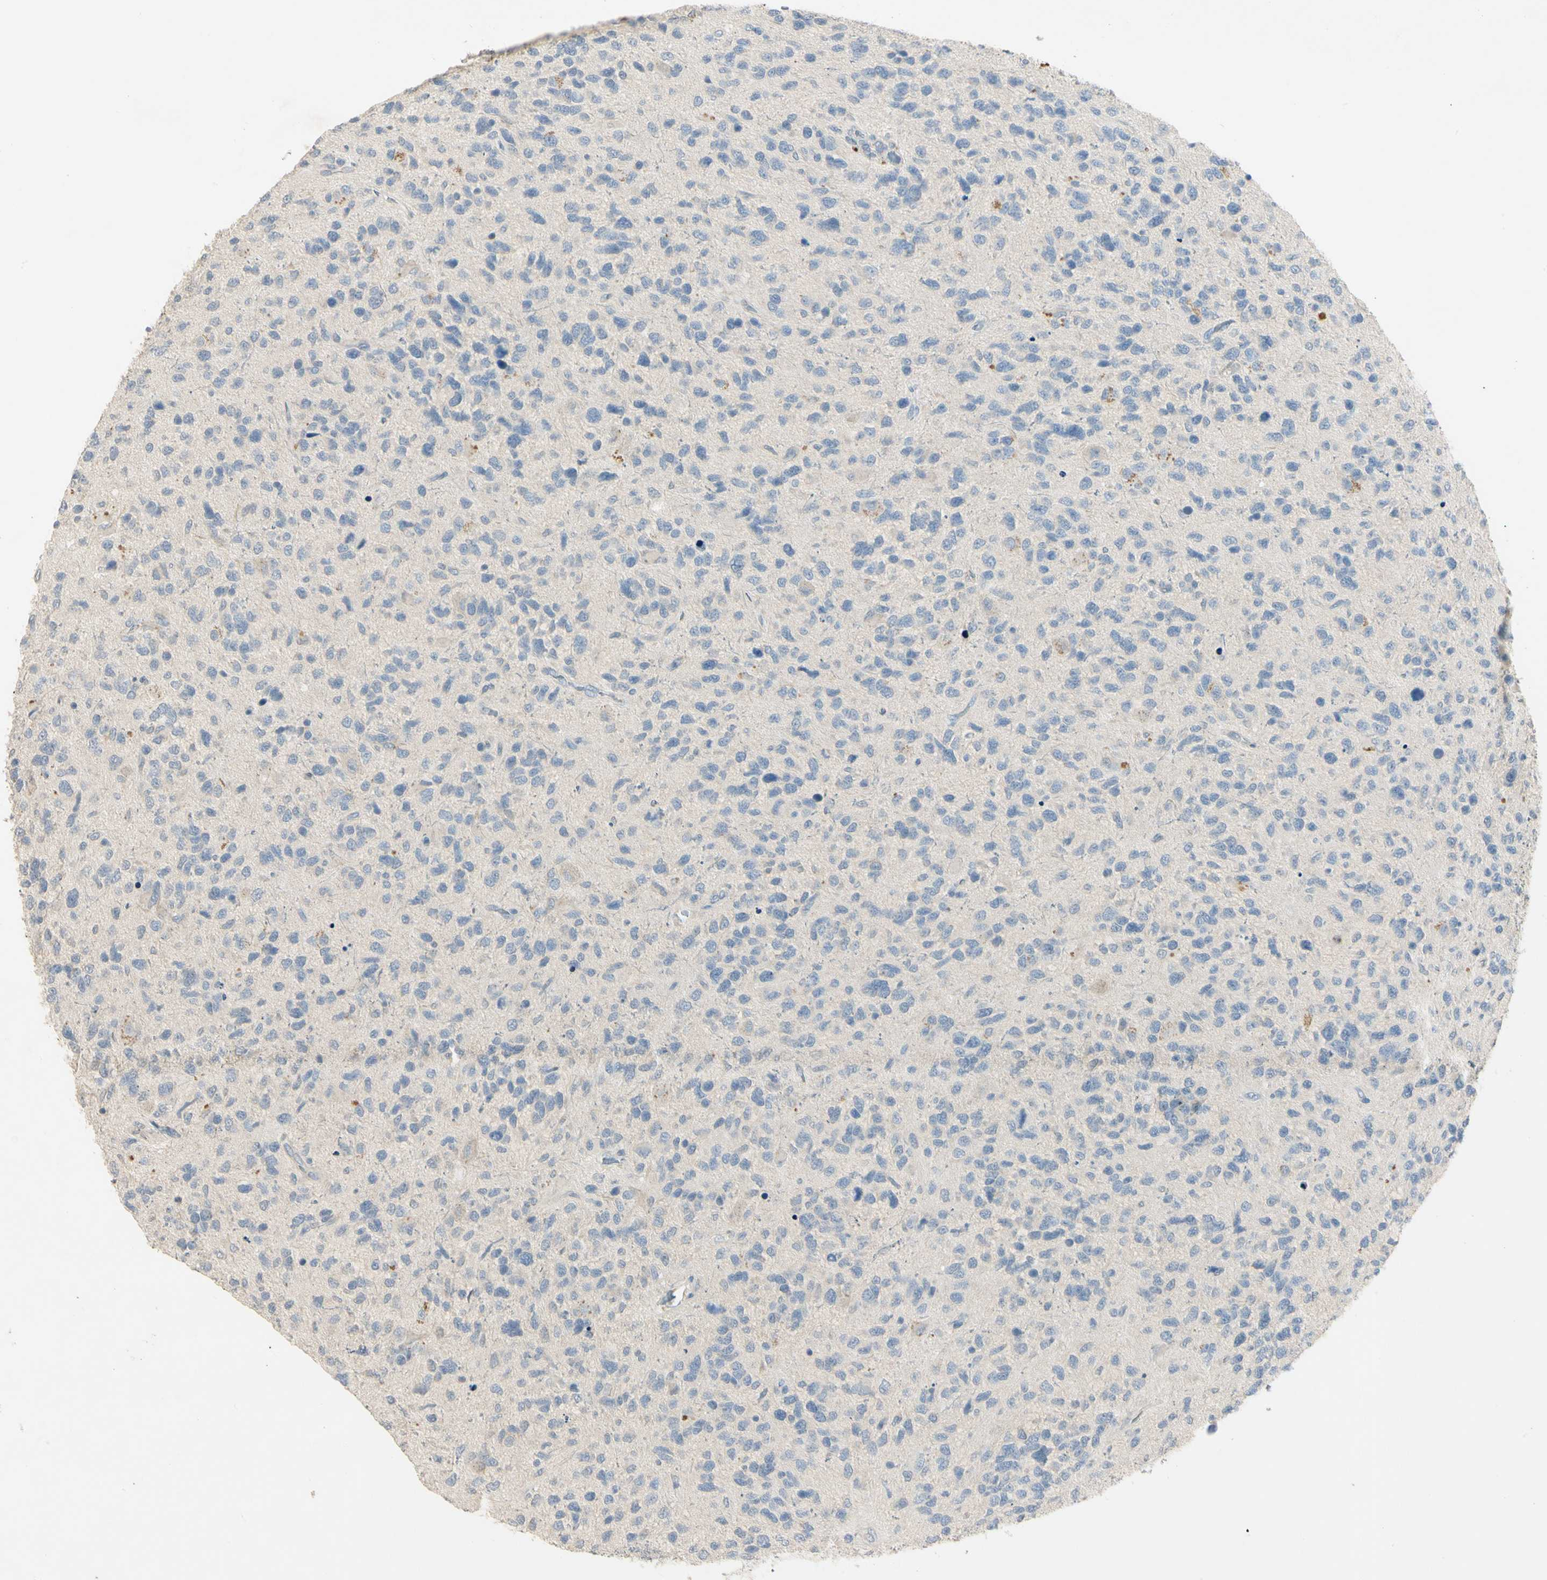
{"staining": {"intensity": "negative", "quantity": "none", "location": "none"}, "tissue": "glioma", "cell_type": "Tumor cells", "image_type": "cancer", "snomed": [{"axis": "morphology", "description": "Glioma, malignant, High grade"}, {"axis": "topography", "description": "Brain"}], "caption": "IHC of human high-grade glioma (malignant) reveals no staining in tumor cells.", "gene": "PRSS21", "patient": {"sex": "female", "age": 58}}